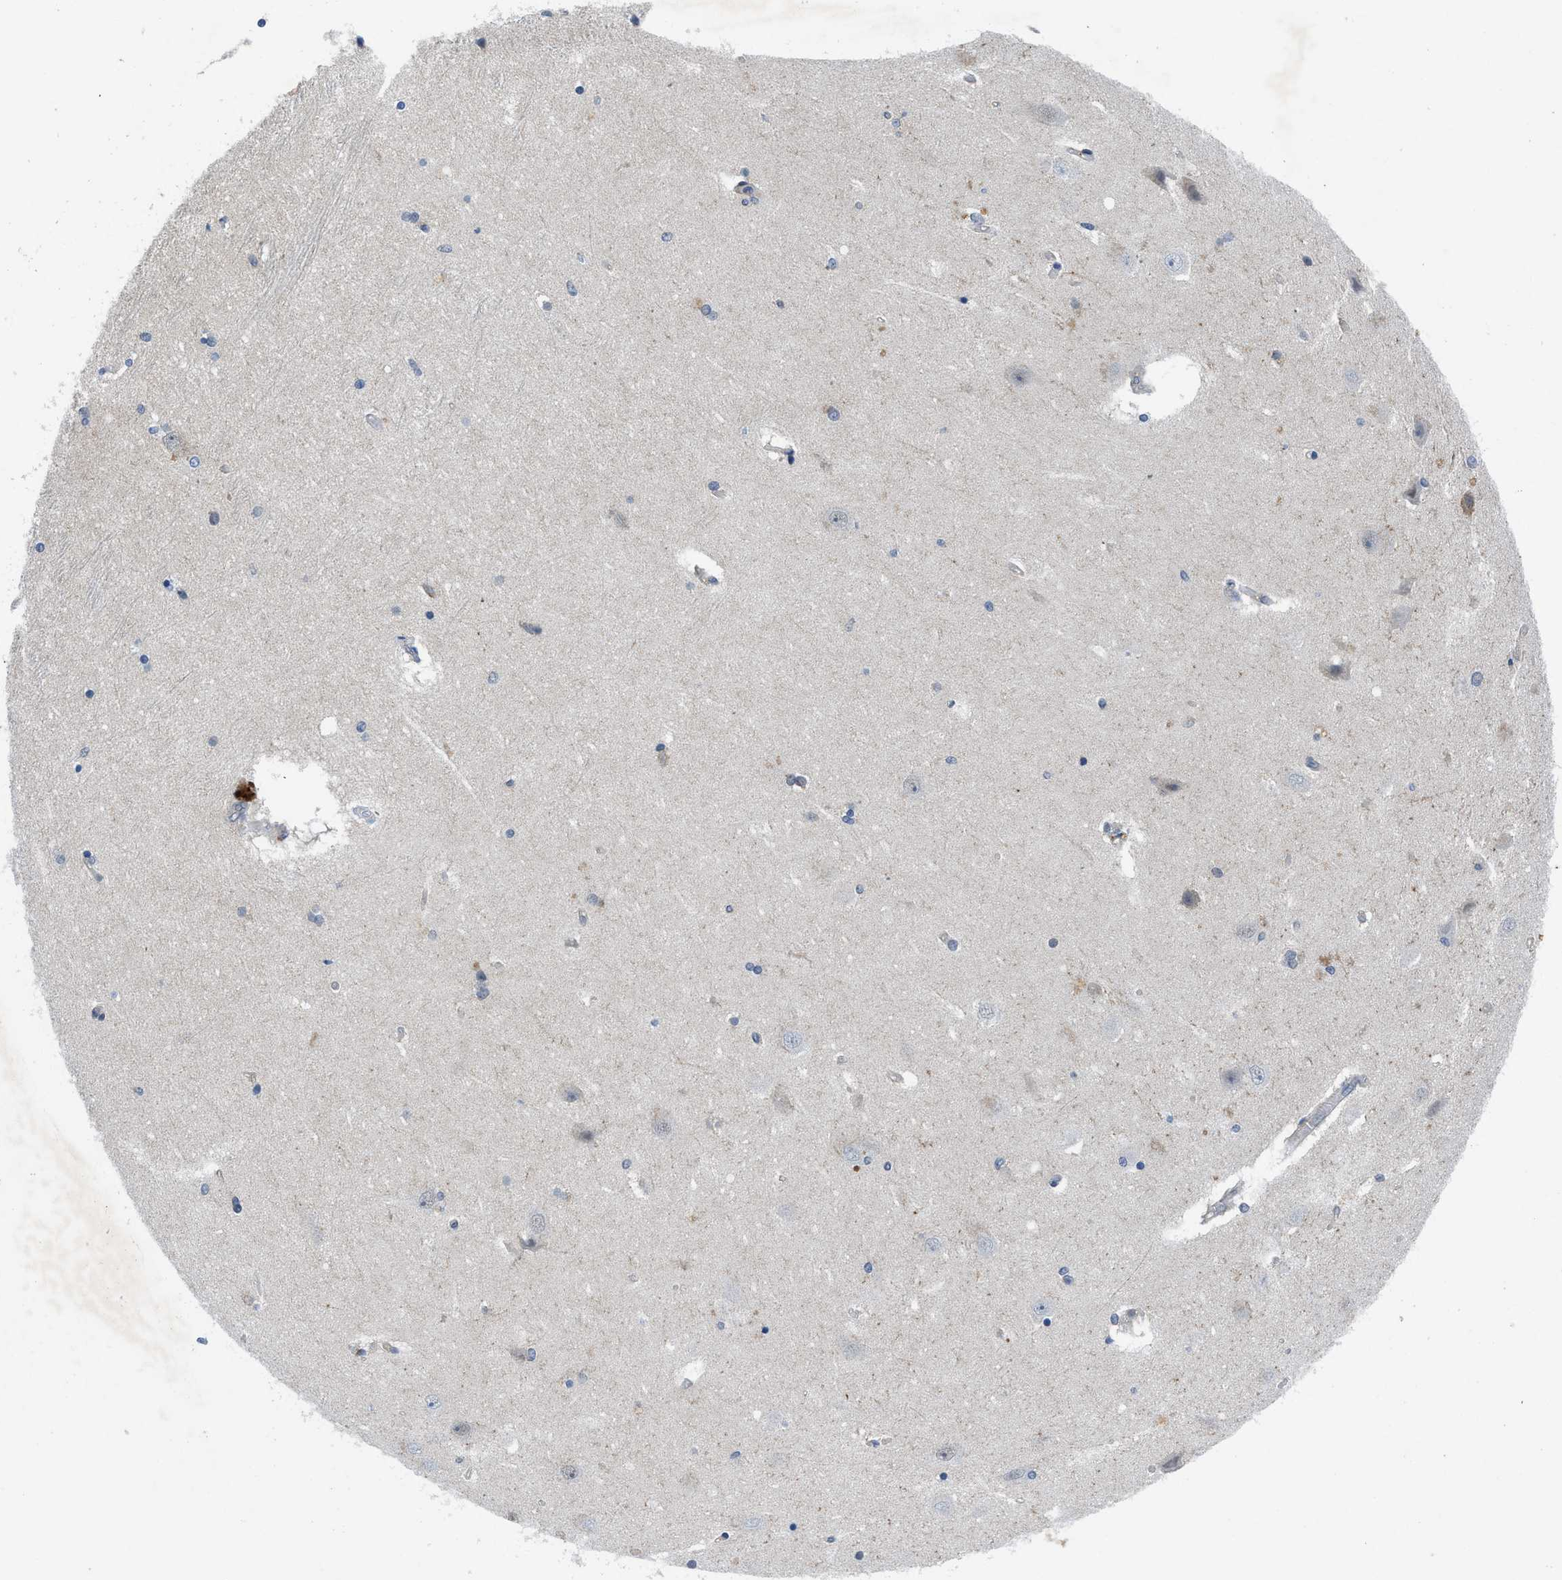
{"staining": {"intensity": "negative", "quantity": "none", "location": "none"}, "tissue": "hippocampus", "cell_type": "Glial cells", "image_type": "normal", "snomed": [{"axis": "morphology", "description": "Normal tissue, NOS"}, {"axis": "topography", "description": "Hippocampus"}], "caption": "Immunohistochemistry micrograph of unremarkable hippocampus: hippocampus stained with DAB (3,3'-diaminobenzidine) reveals no significant protein staining in glial cells.", "gene": "PANX1", "patient": {"sex": "female", "age": 54}}